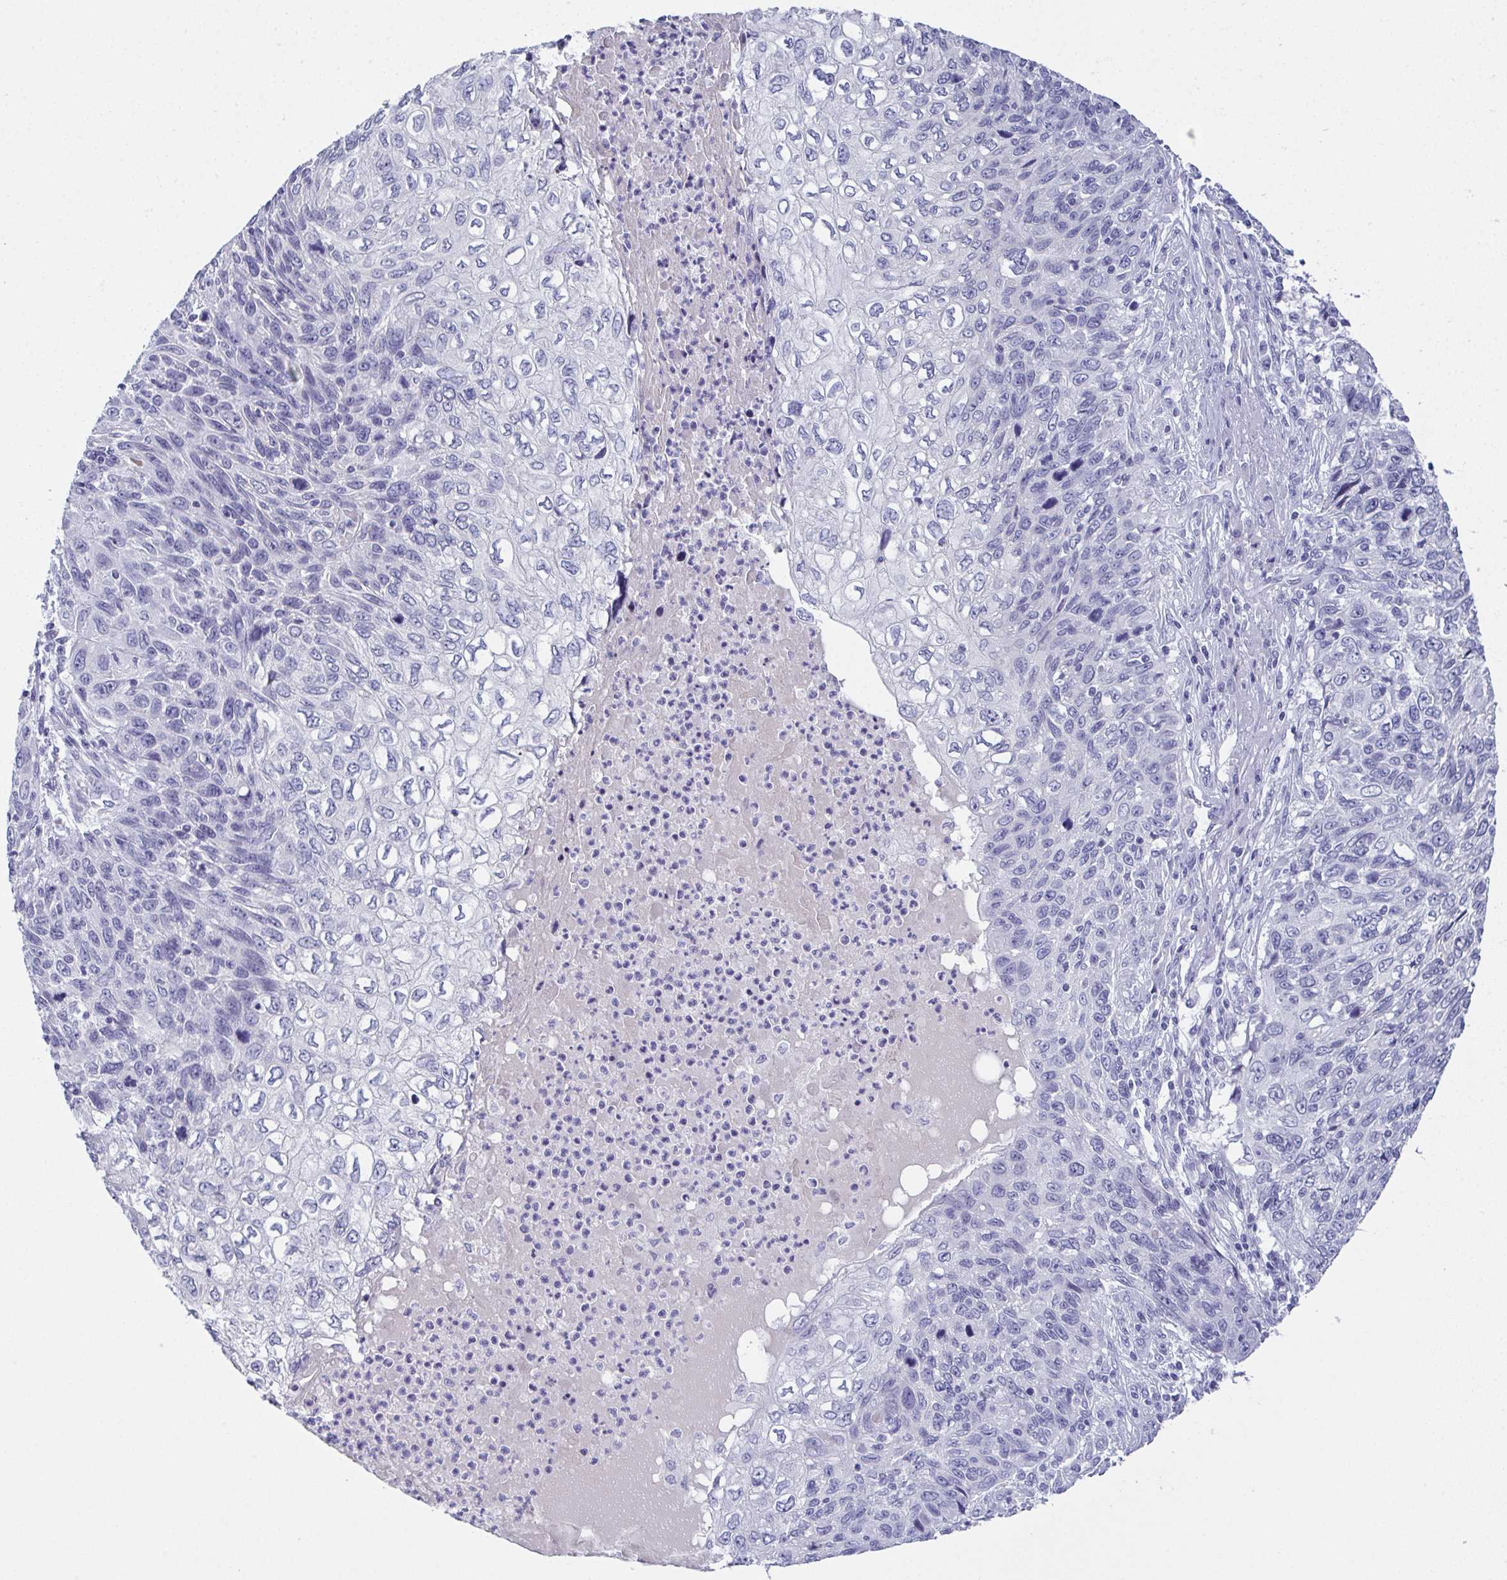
{"staining": {"intensity": "negative", "quantity": "none", "location": "none"}, "tissue": "skin cancer", "cell_type": "Tumor cells", "image_type": "cancer", "snomed": [{"axis": "morphology", "description": "Squamous cell carcinoma, NOS"}, {"axis": "topography", "description": "Skin"}], "caption": "IHC of human skin squamous cell carcinoma displays no positivity in tumor cells.", "gene": "SLC36A2", "patient": {"sex": "male", "age": 92}}